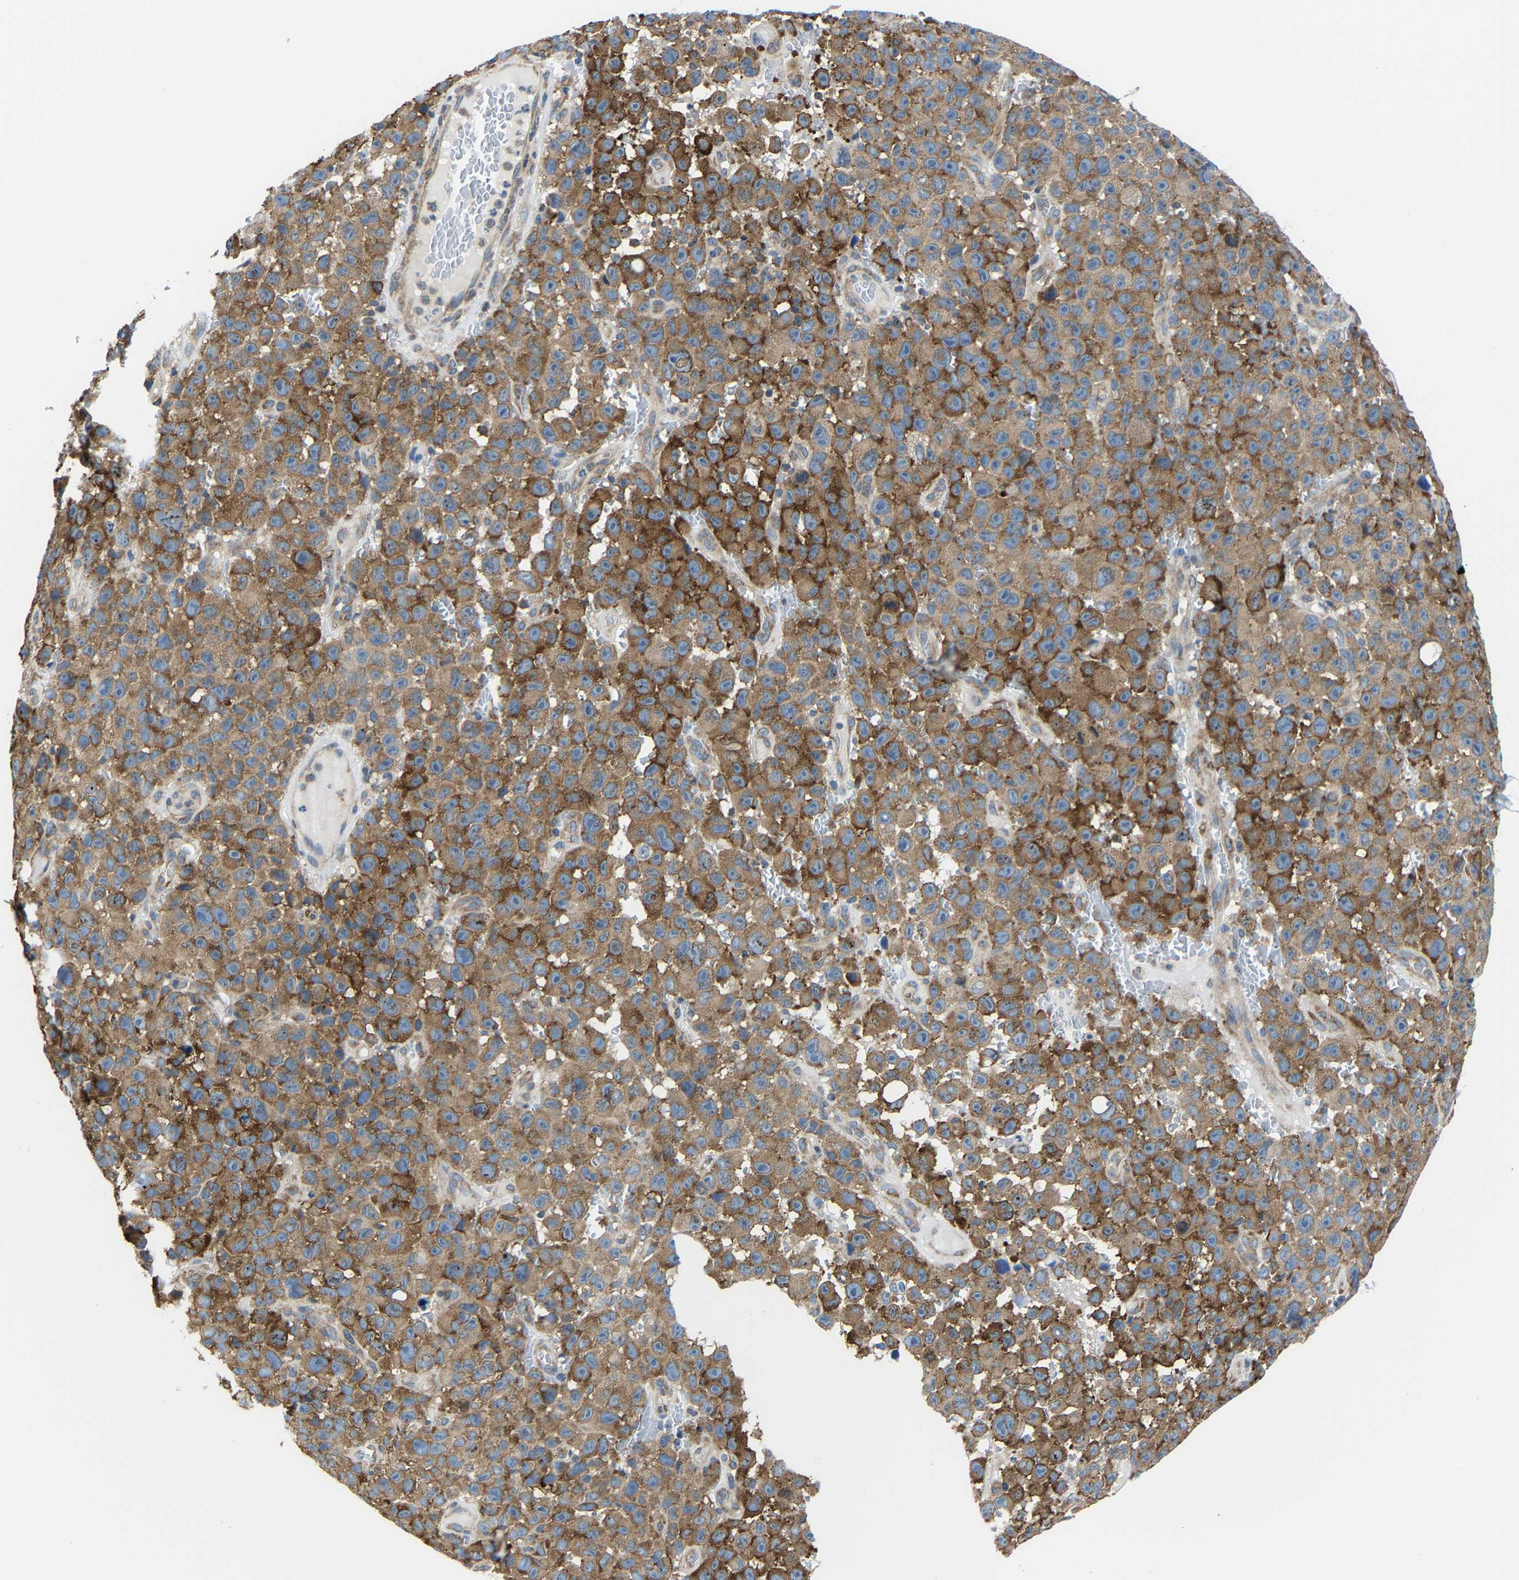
{"staining": {"intensity": "moderate", "quantity": ">75%", "location": "cytoplasmic/membranous"}, "tissue": "melanoma", "cell_type": "Tumor cells", "image_type": "cancer", "snomed": [{"axis": "morphology", "description": "Malignant melanoma, NOS"}, {"axis": "topography", "description": "Skin"}], "caption": "Moderate cytoplasmic/membranous expression is present in about >75% of tumor cells in melanoma.", "gene": "G3BP2", "patient": {"sex": "female", "age": 82}}